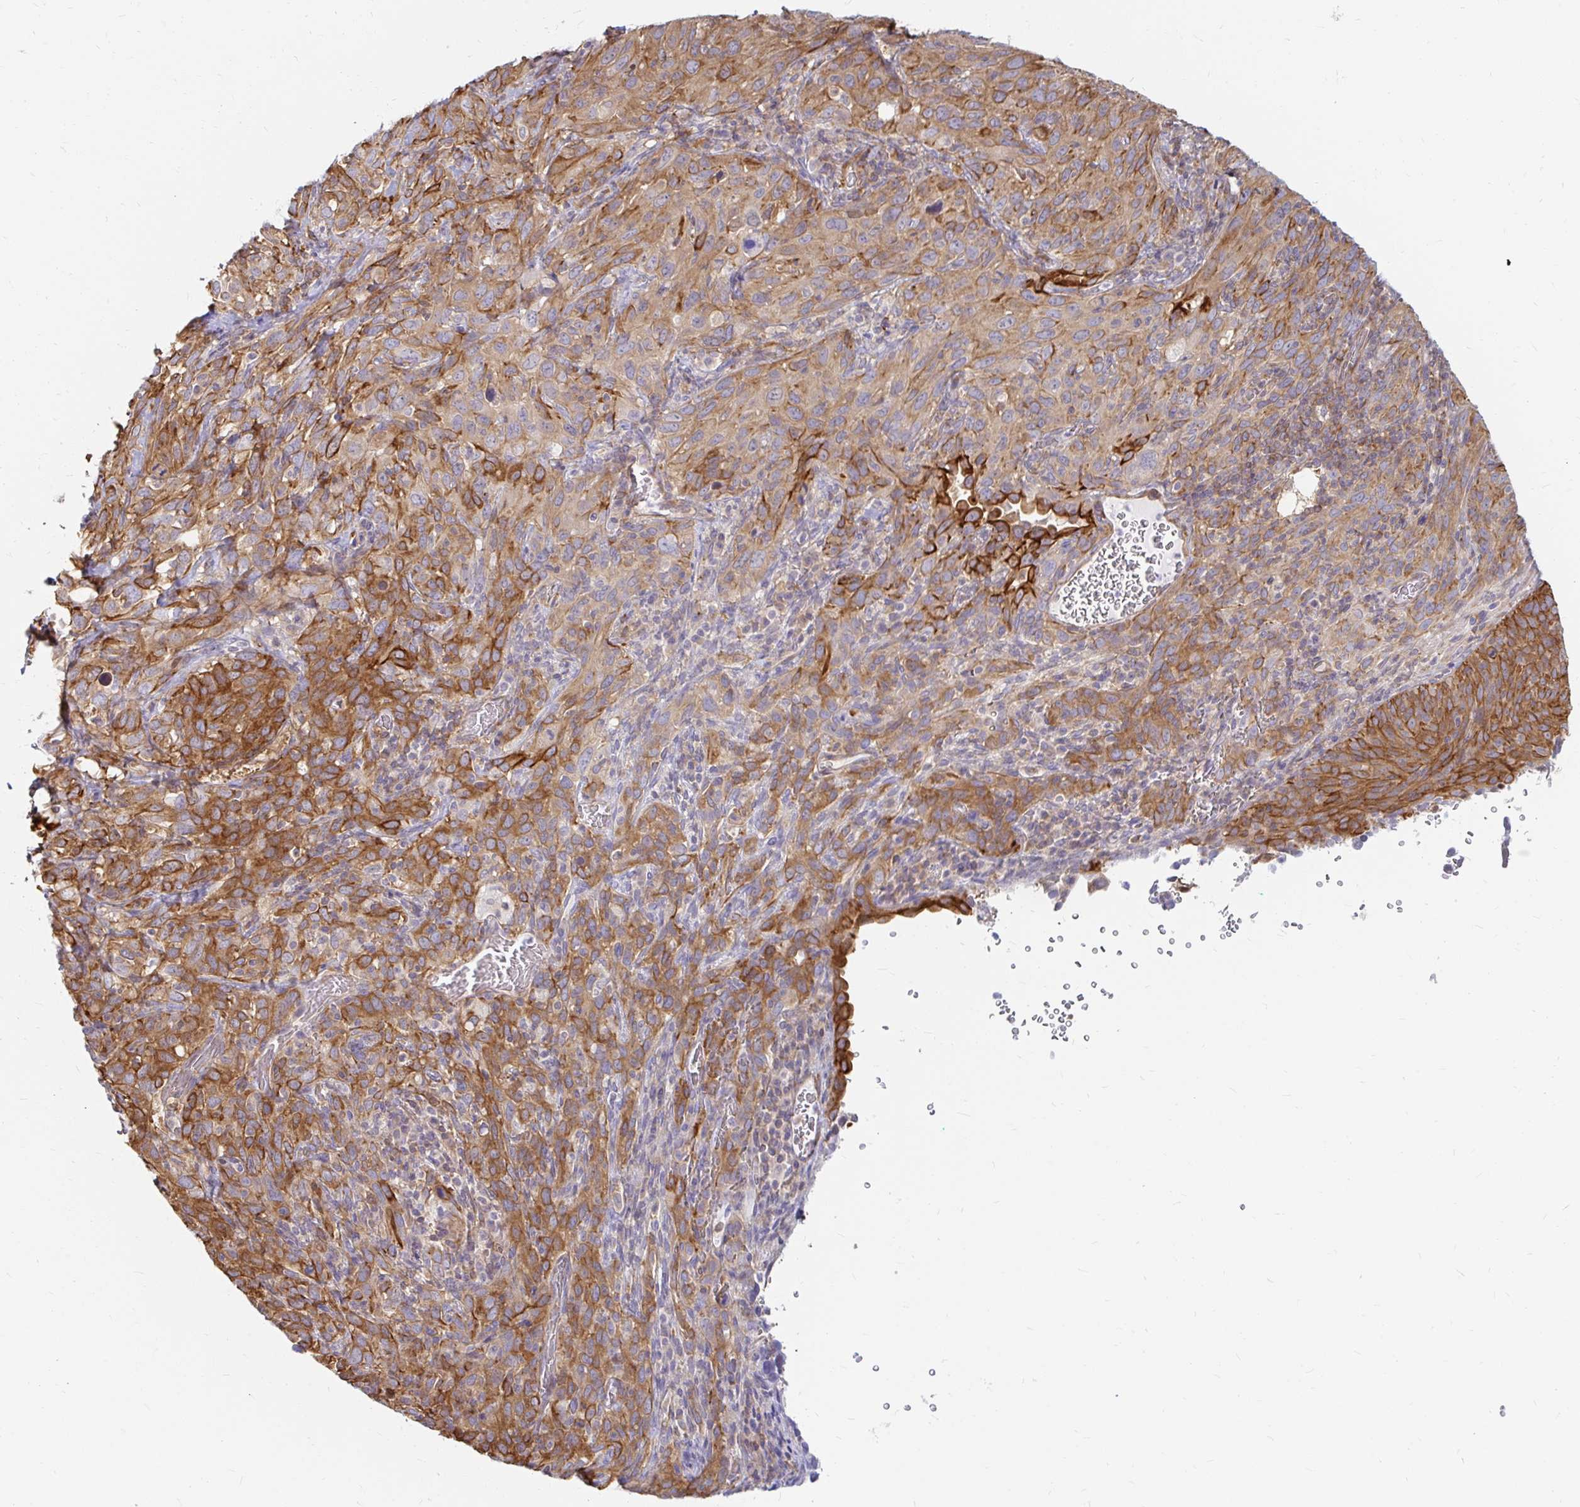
{"staining": {"intensity": "moderate", "quantity": ">75%", "location": "cytoplasmic/membranous"}, "tissue": "cervical cancer", "cell_type": "Tumor cells", "image_type": "cancer", "snomed": [{"axis": "morphology", "description": "Normal tissue, NOS"}, {"axis": "morphology", "description": "Squamous cell carcinoma, NOS"}, {"axis": "topography", "description": "Cervix"}], "caption": "Immunohistochemical staining of cervical squamous cell carcinoma reveals medium levels of moderate cytoplasmic/membranous positivity in about >75% of tumor cells.", "gene": "CAST", "patient": {"sex": "female", "age": 51}}